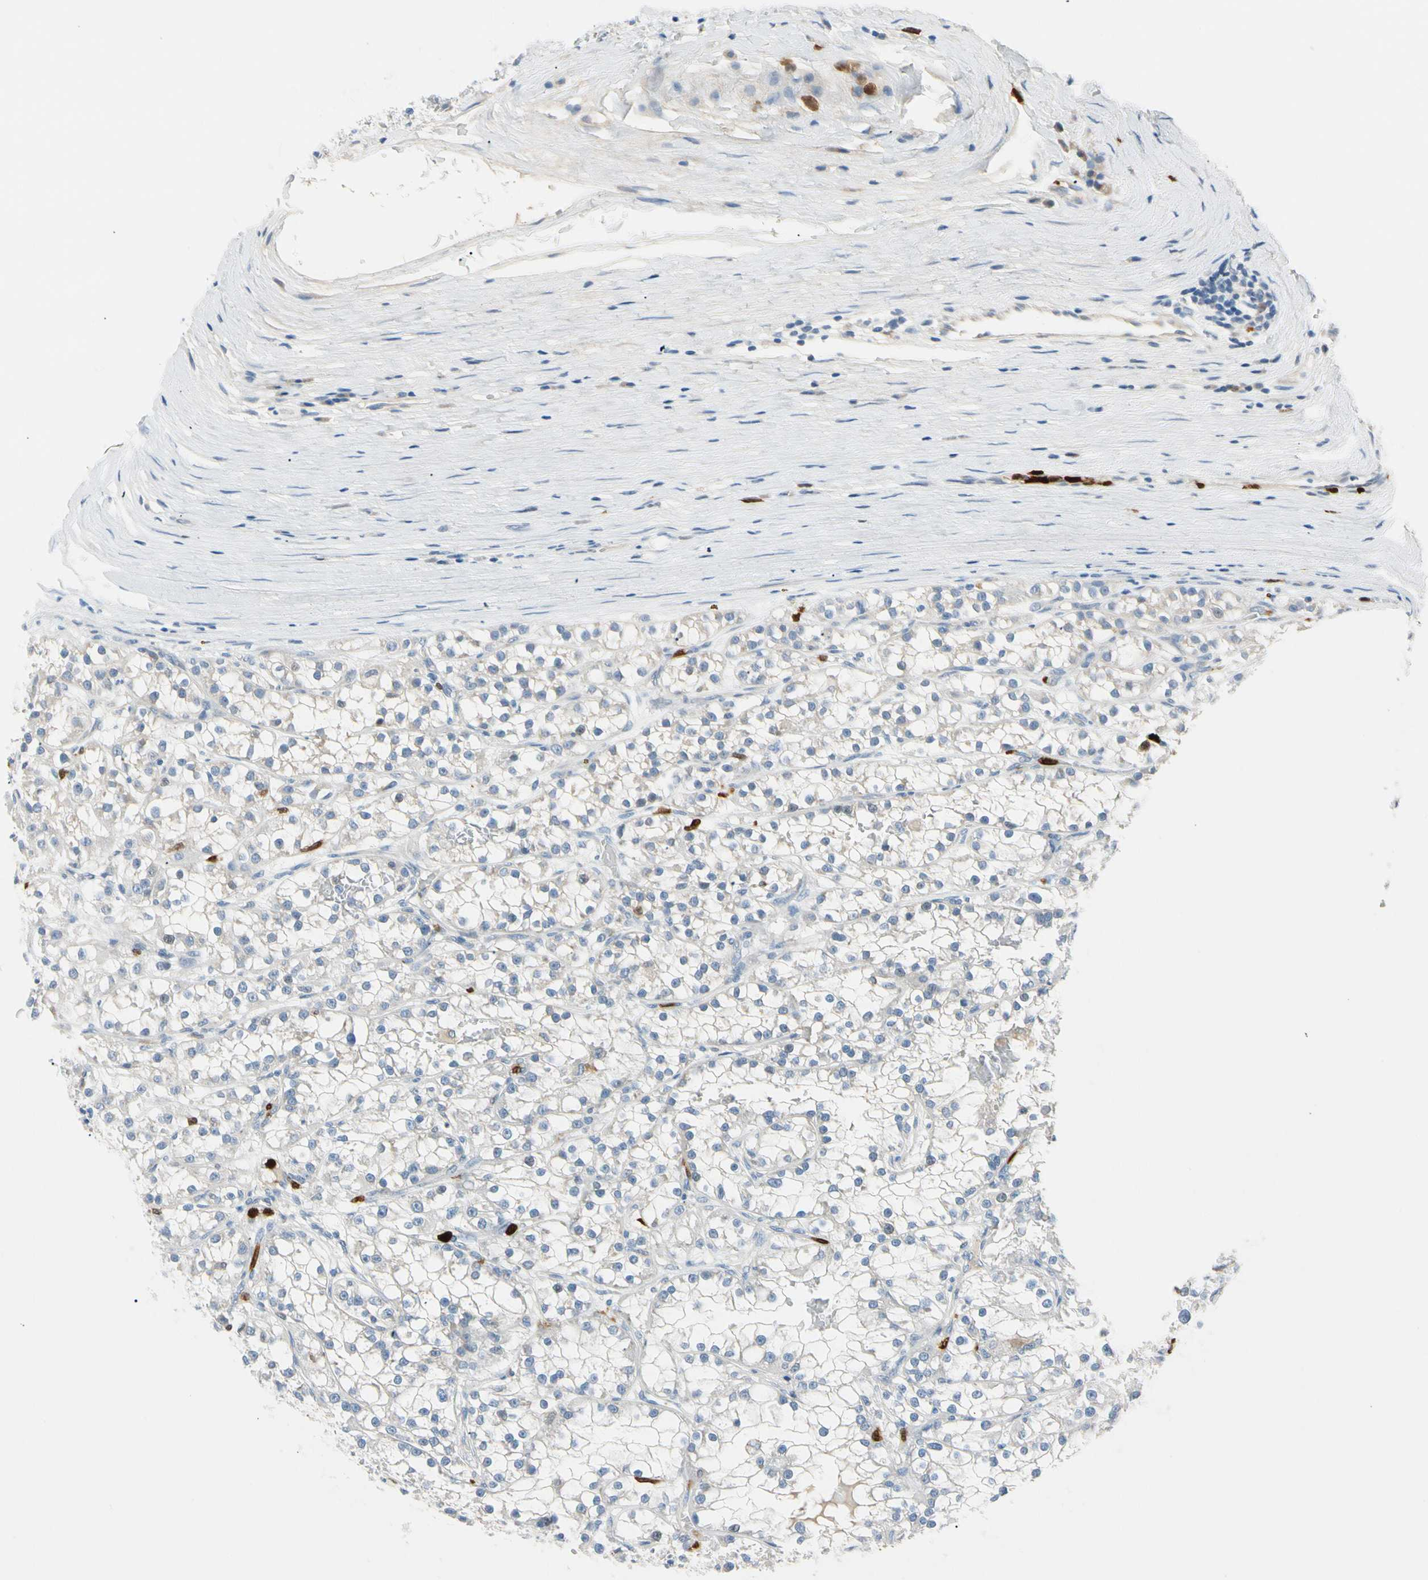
{"staining": {"intensity": "weak", "quantity": "<25%", "location": "cytoplasmic/membranous"}, "tissue": "renal cancer", "cell_type": "Tumor cells", "image_type": "cancer", "snomed": [{"axis": "morphology", "description": "Adenocarcinoma, NOS"}, {"axis": "topography", "description": "Kidney"}], "caption": "High power microscopy micrograph of an IHC image of renal cancer (adenocarcinoma), revealing no significant positivity in tumor cells. (DAB (3,3'-diaminobenzidine) immunohistochemistry visualized using brightfield microscopy, high magnification).", "gene": "TRAF5", "patient": {"sex": "female", "age": 52}}